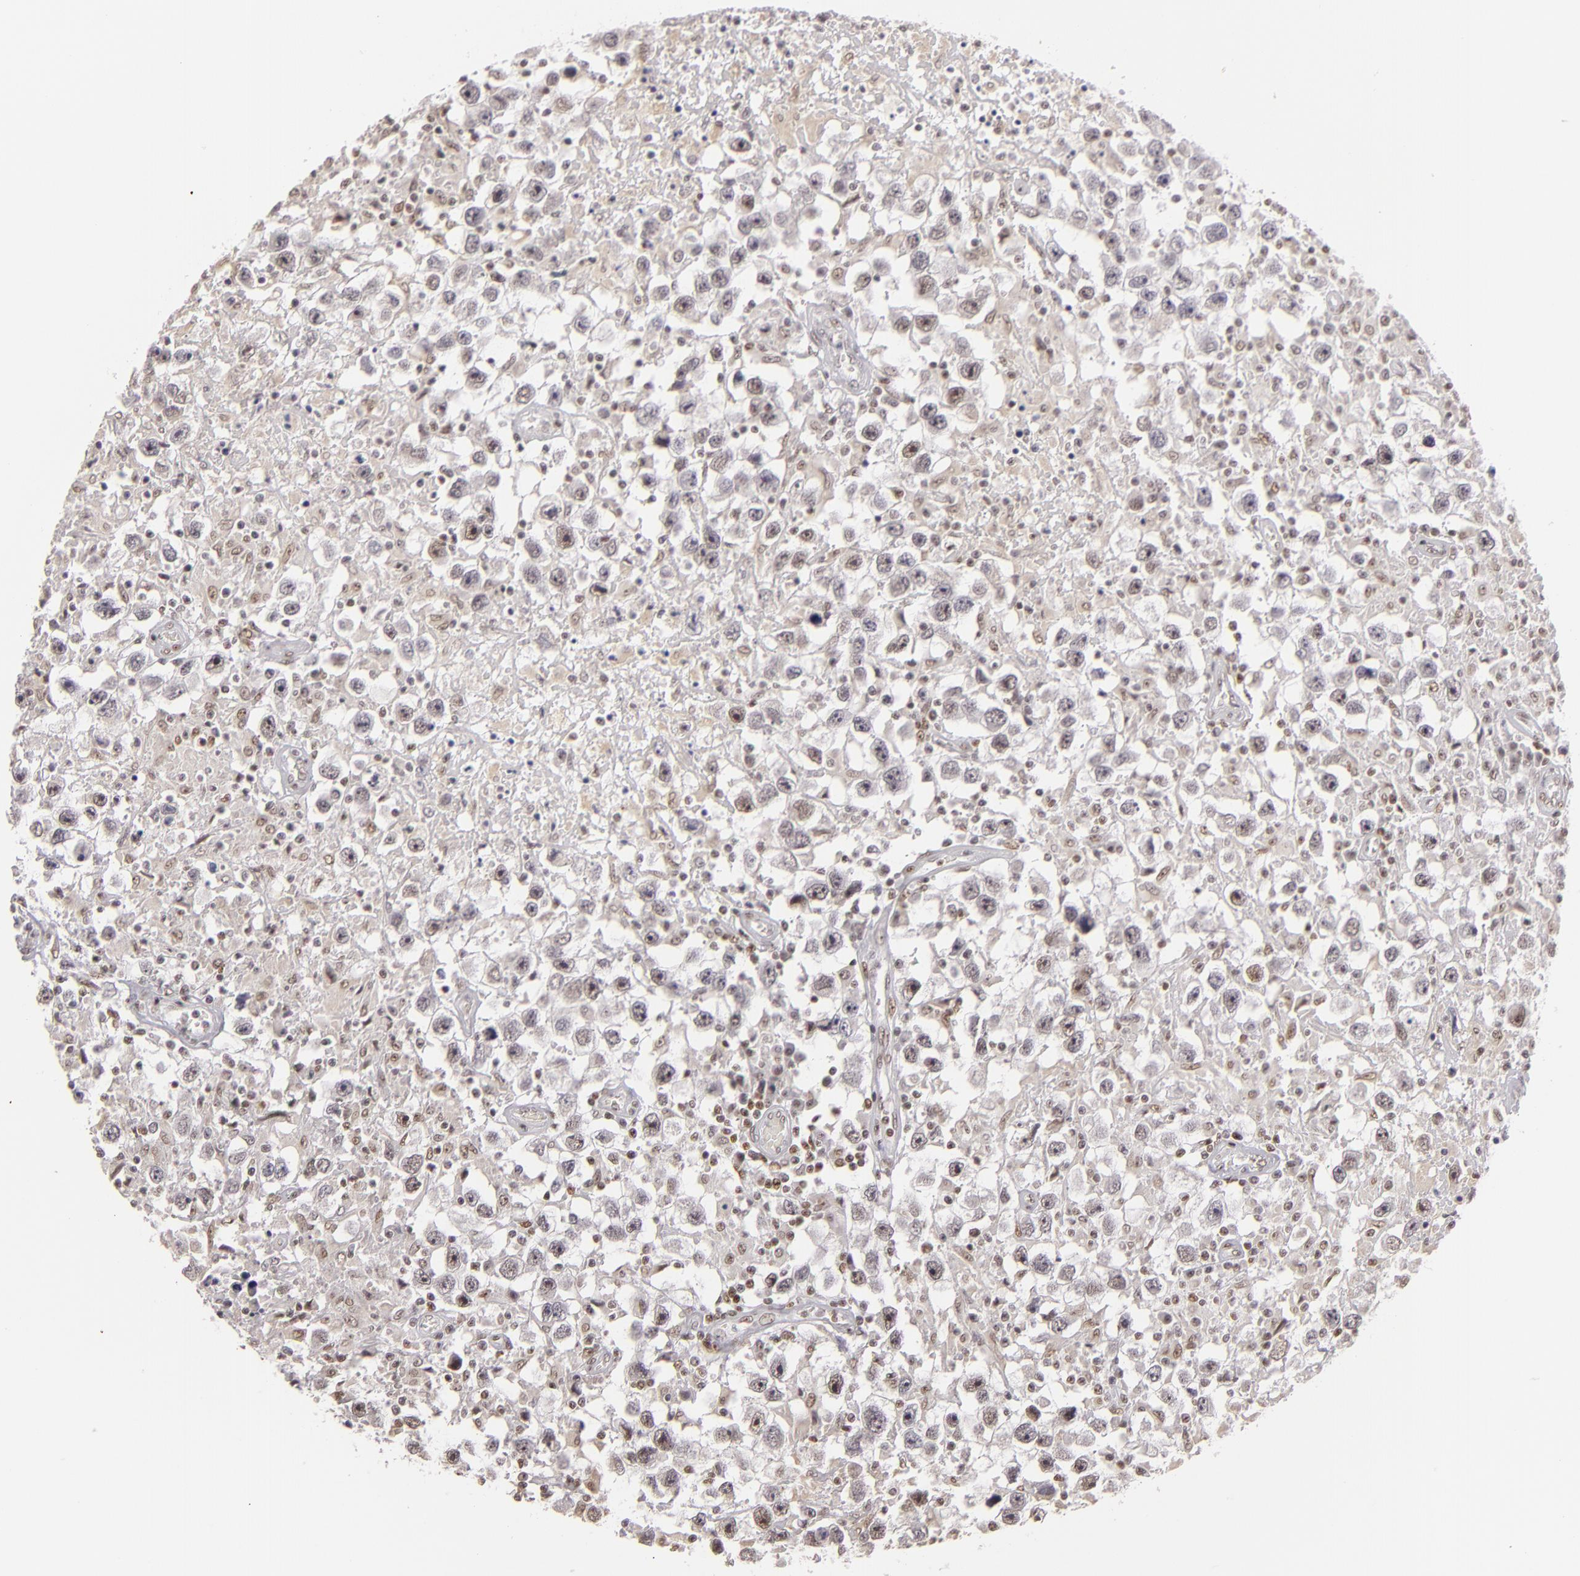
{"staining": {"intensity": "strong", "quantity": ">75%", "location": "nuclear"}, "tissue": "testis cancer", "cell_type": "Tumor cells", "image_type": "cancer", "snomed": [{"axis": "morphology", "description": "Seminoma, NOS"}, {"axis": "topography", "description": "Testis"}], "caption": "Testis cancer stained with a protein marker demonstrates strong staining in tumor cells.", "gene": "DAXX", "patient": {"sex": "male", "age": 34}}